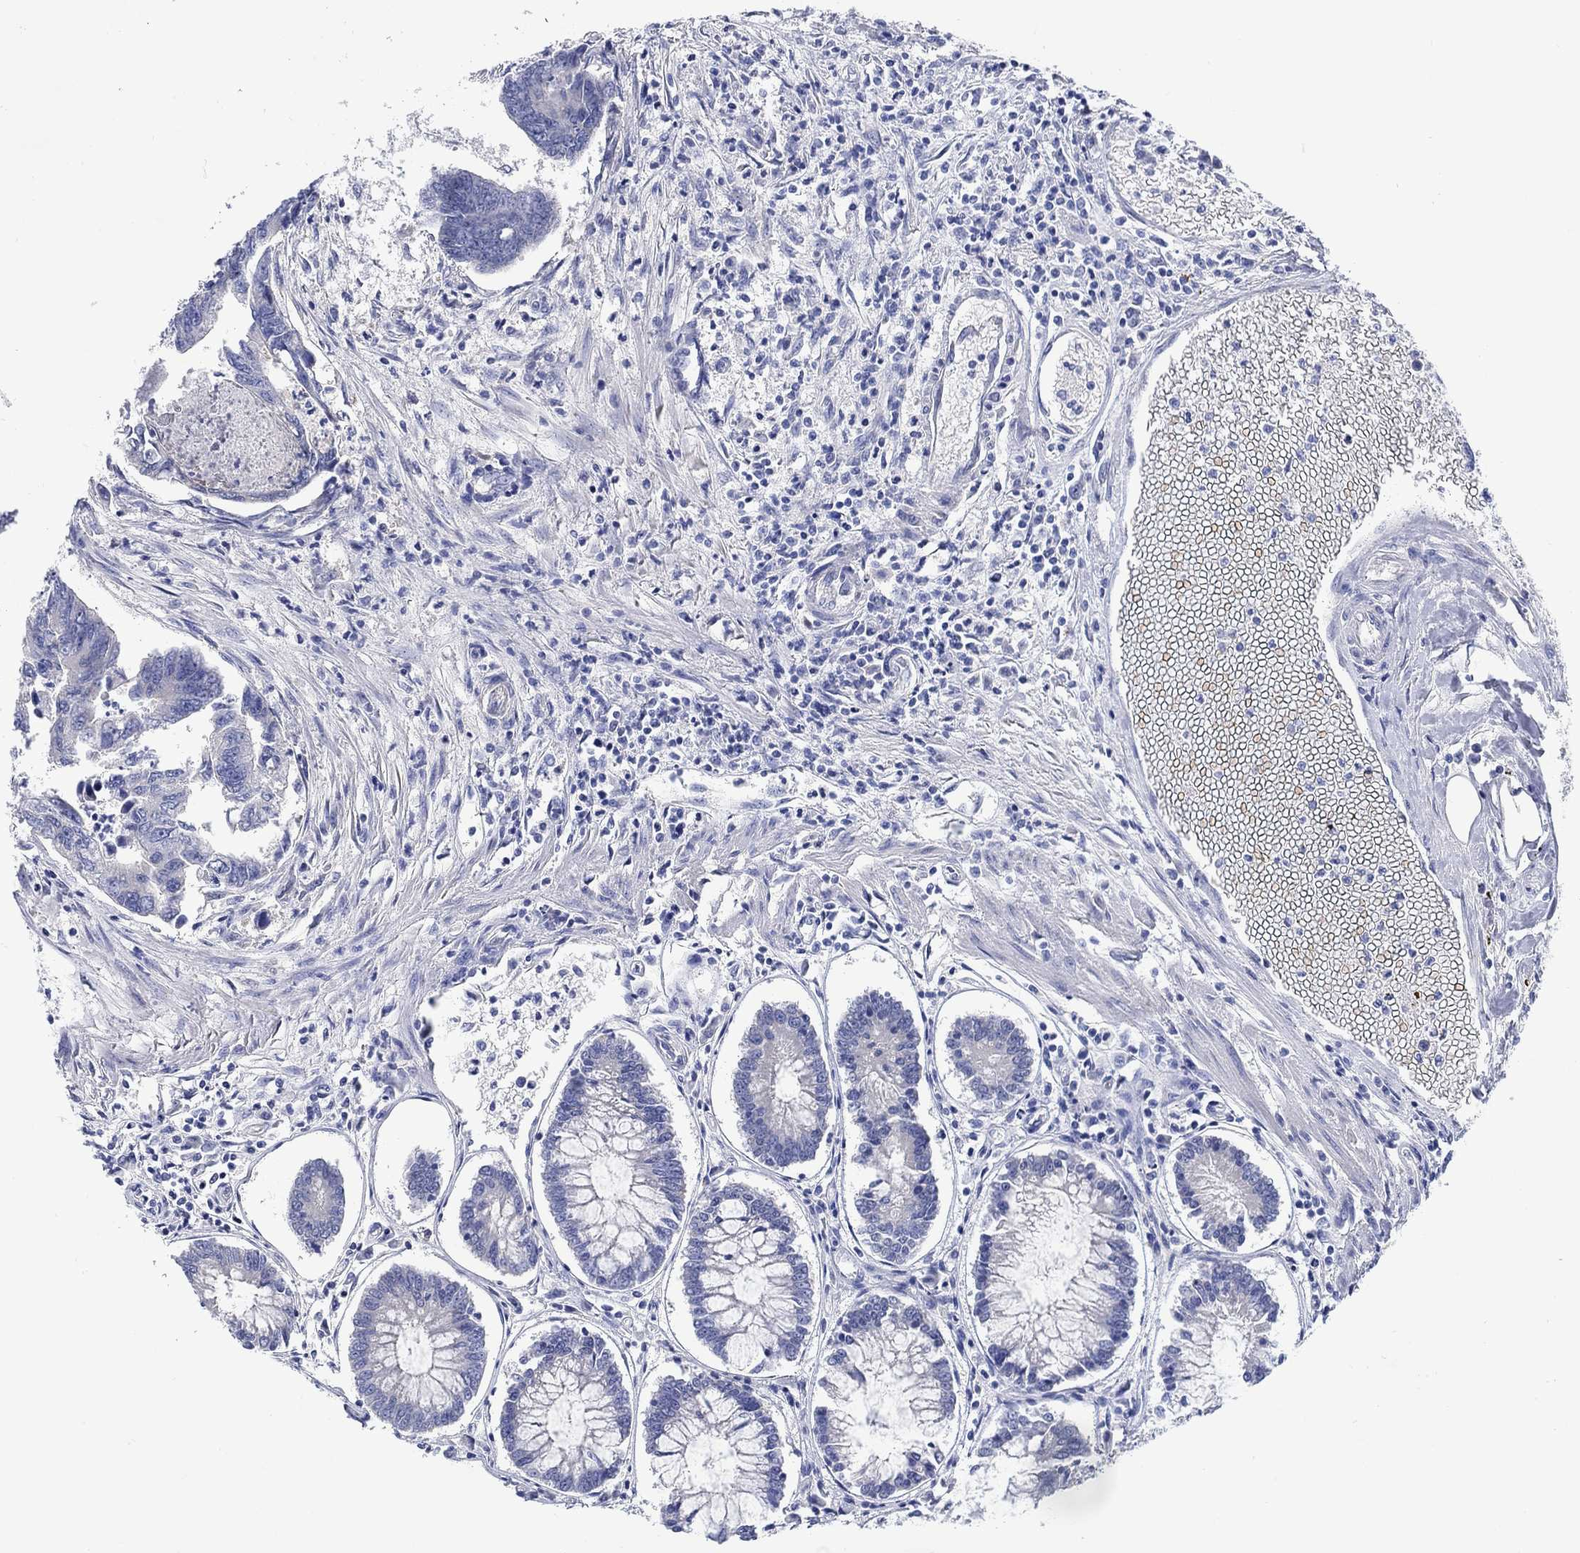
{"staining": {"intensity": "negative", "quantity": "none", "location": "none"}, "tissue": "colorectal cancer", "cell_type": "Tumor cells", "image_type": "cancer", "snomed": [{"axis": "morphology", "description": "Adenocarcinoma, NOS"}, {"axis": "topography", "description": "Colon"}], "caption": "This histopathology image is of adenocarcinoma (colorectal) stained with immunohistochemistry (IHC) to label a protein in brown with the nuclei are counter-stained blue. There is no expression in tumor cells.", "gene": "TRIM16", "patient": {"sex": "female", "age": 65}}